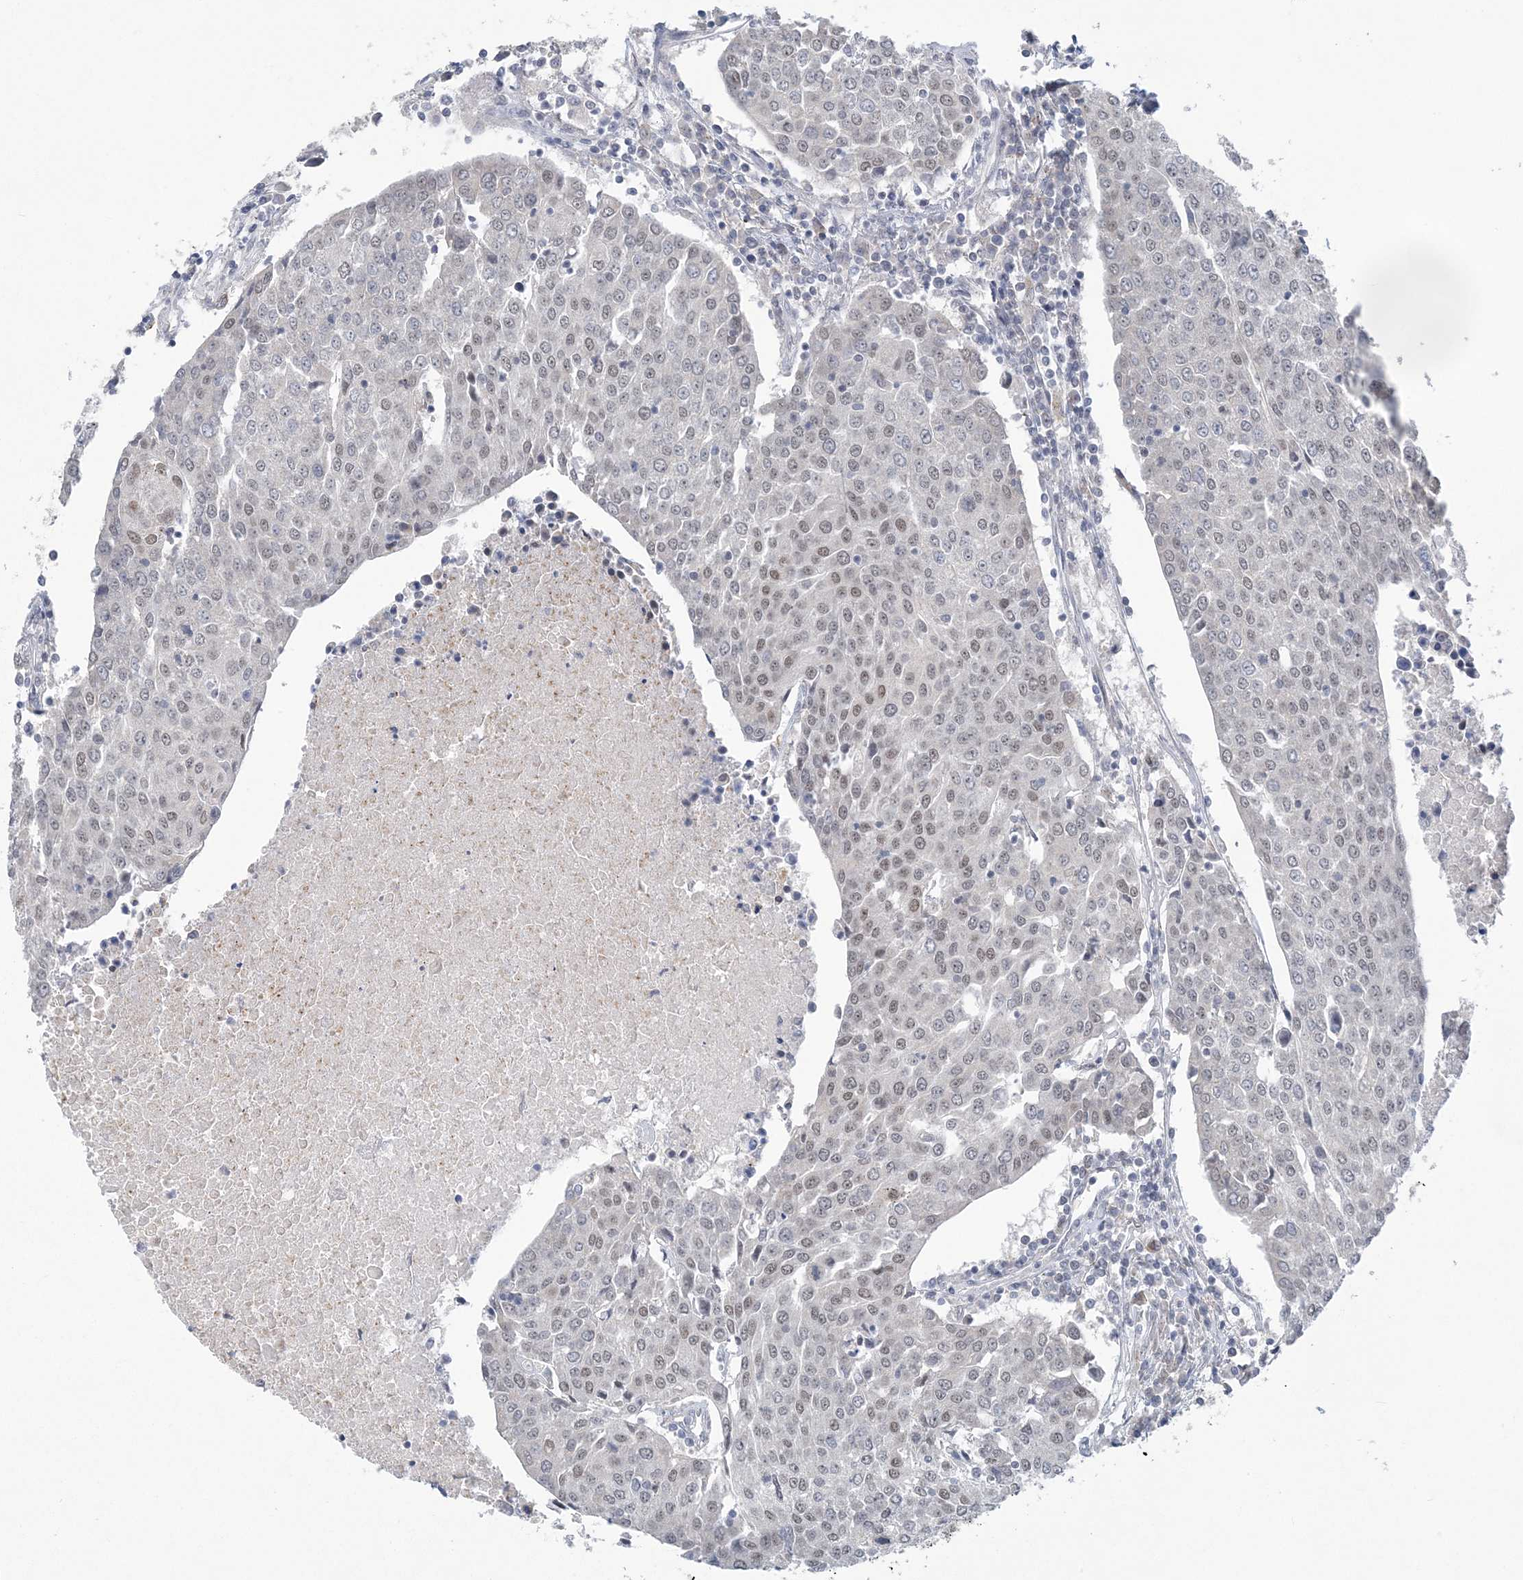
{"staining": {"intensity": "weak", "quantity": "<25%", "location": "nuclear"}, "tissue": "urothelial cancer", "cell_type": "Tumor cells", "image_type": "cancer", "snomed": [{"axis": "morphology", "description": "Urothelial carcinoma, High grade"}, {"axis": "topography", "description": "Urinary bladder"}], "caption": "Protein analysis of urothelial cancer reveals no significant staining in tumor cells. (Stains: DAB IHC with hematoxylin counter stain, Microscopy: brightfield microscopy at high magnification).", "gene": "ZBTB7A", "patient": {"sex": "female", "age": 85}}